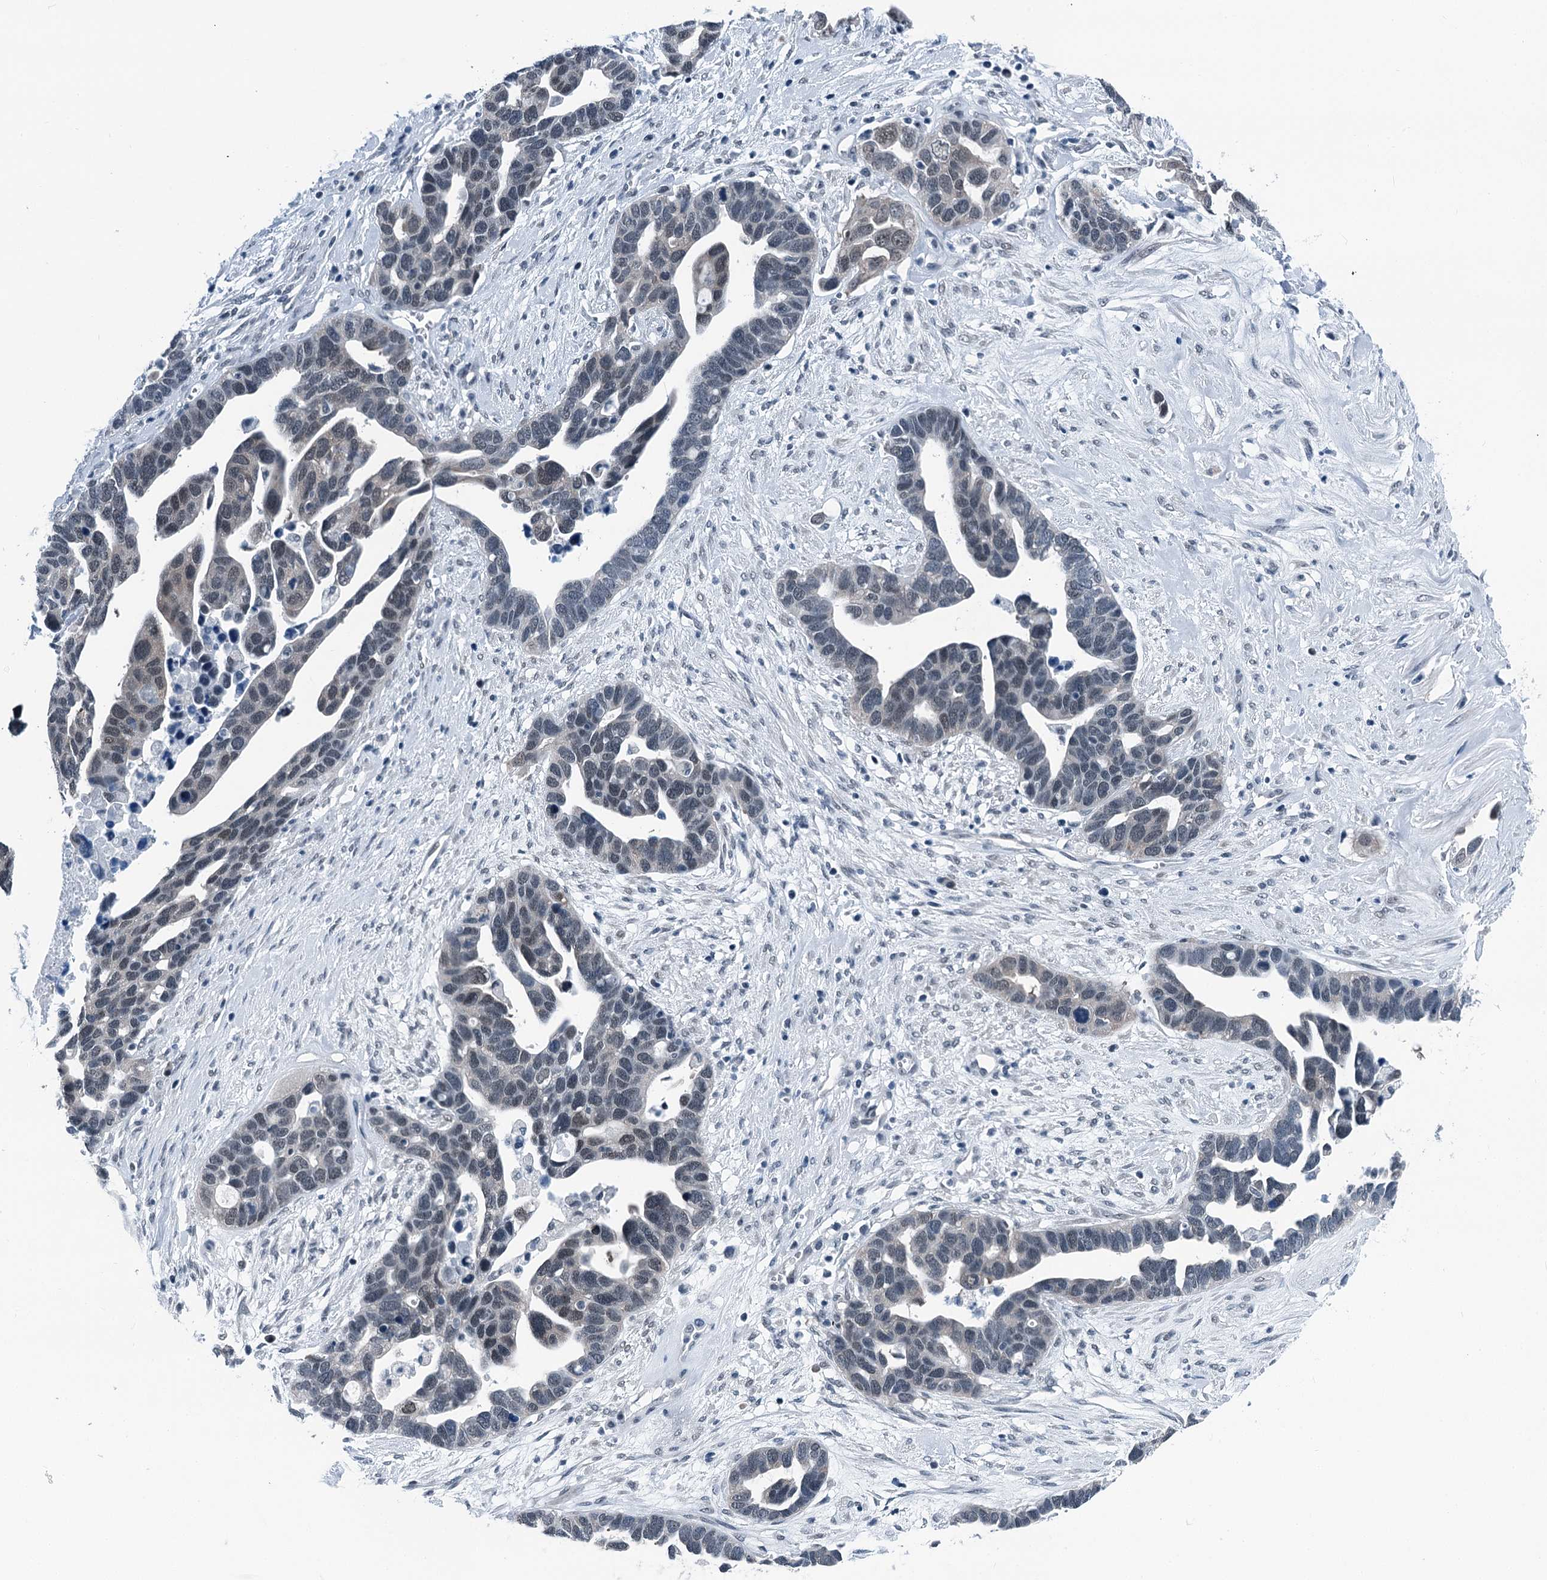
{"staining": {"intensity": "negative", "quantity": "none", "location": "none"}, "tissue": "ovarian cancer", "cell_type": "Tumor cells", "image_type": "cancer", "snomed": [{"axis": "morphology", "description": "Cystadenocarcinoma, serous, NOS"}, {"axis": "topography", "description": "Ovary"}], "caption": "Human ovarian serous cystadenocarcinoma stained for a protein using immunohistochemistry (IHC) demonstrates no expression in tumor cells.", "gene": "TRPT1", "patient": {"sex": "female", "age": 54}}